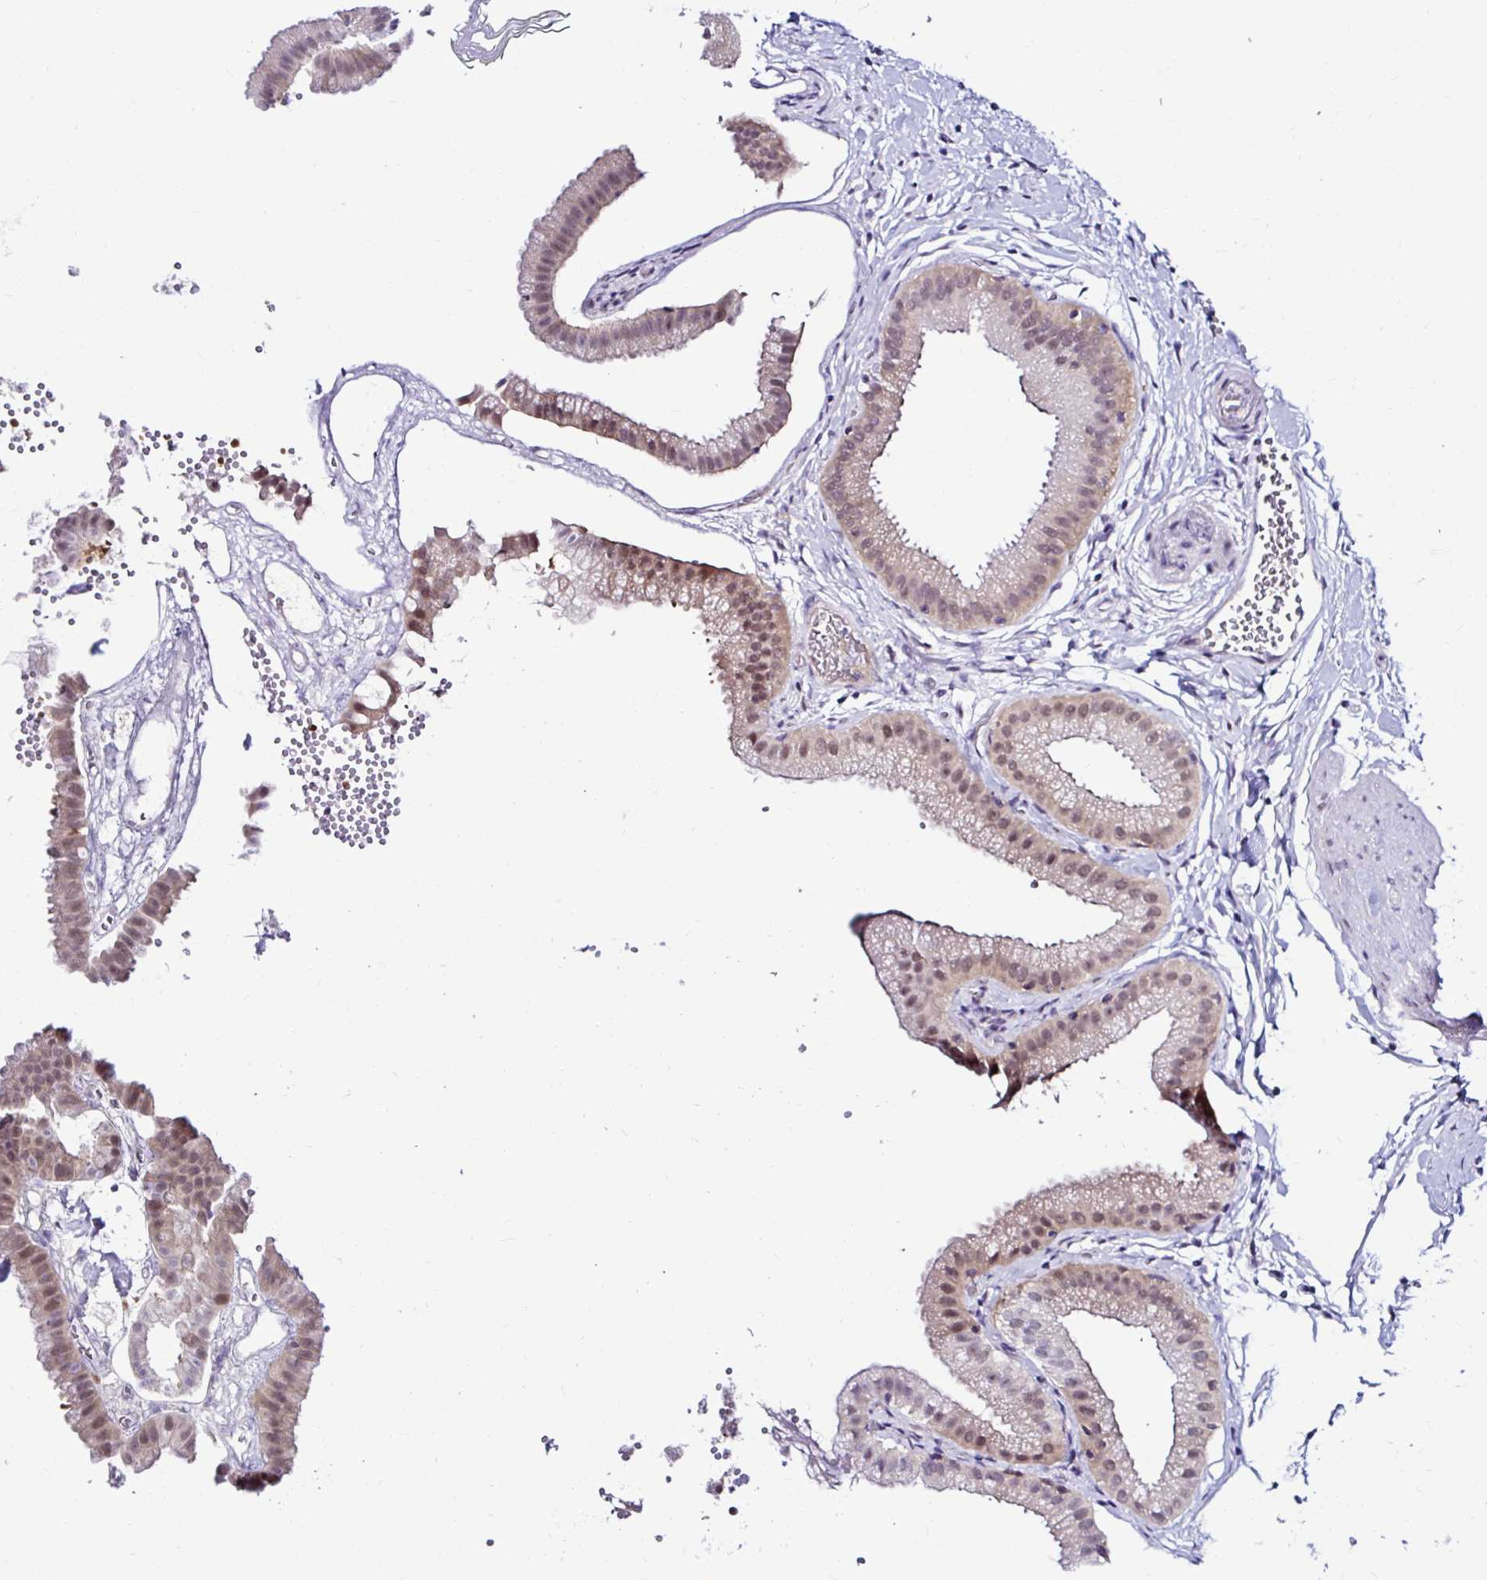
{"staining": {"intensity": "moderate", "quantity": "25%-75%", "location": "nuclear"}, "tissue": "gallbladder", "cell_type": "Glandular cells", "image_type": "normal", "snomed": [{"axis": "morphology", "description": "Normal tissue, NOS"}, {"axis": "topography", "description": "Gallbladder"}], "caption": "Glandular cells show moderate nuclear expression in approximately 25%-75% of cells in benign gallbladder. The staining was performed using DAB (3,3'-diaminobenzidine) to visualize the protein expression in brown, while the nuclei were stained in blue with hematoxylin (Magnification: 20x).", "gene": "PSMD3", "patient": {"sex": "female", "age": 63}}